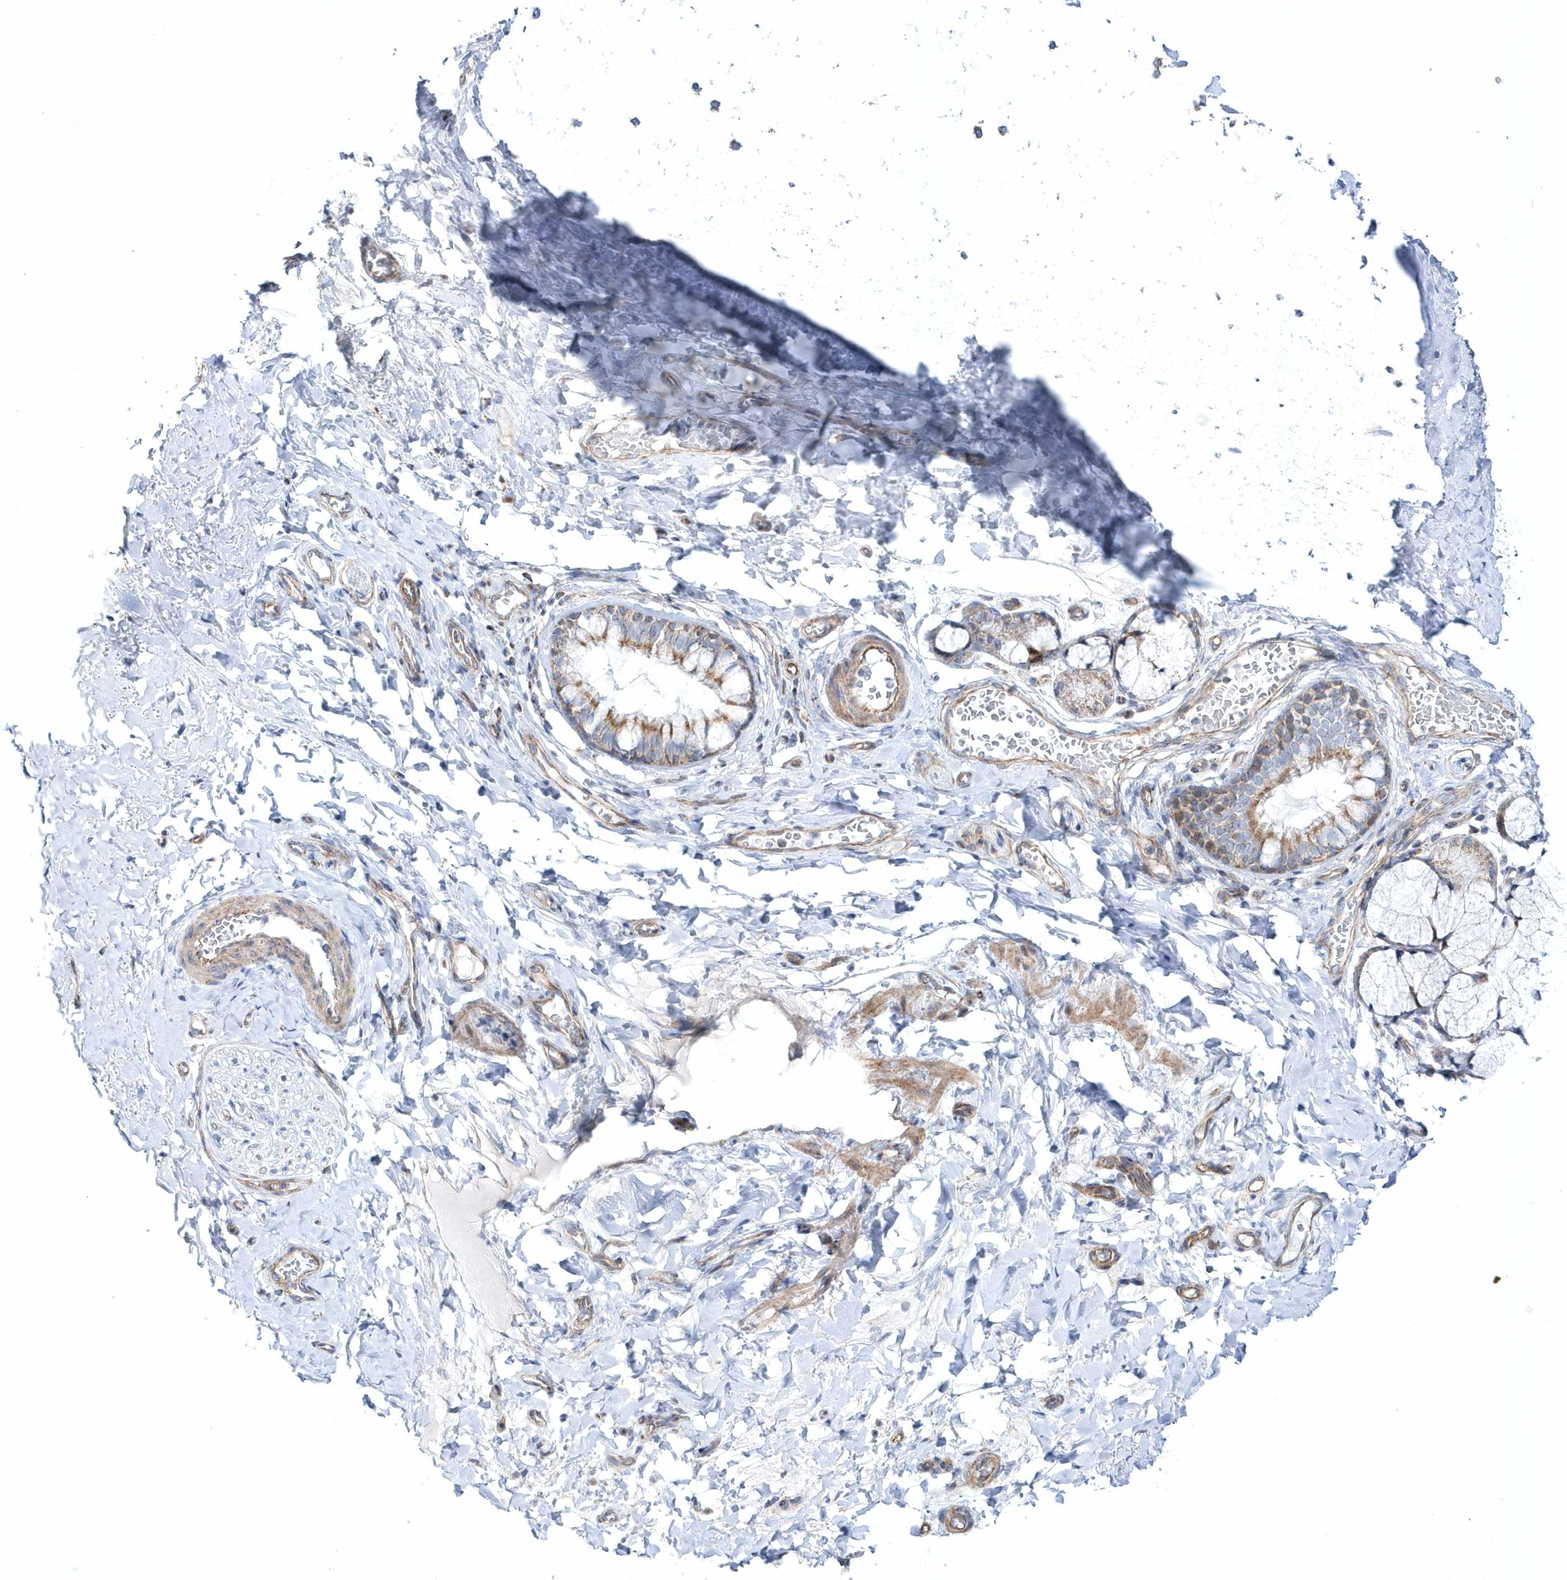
{"staining": {"intensity": "moderate", "quantity": ">75%", "location": "cytoplasmic/membranous"}, "tissue": "bronchus", "cell_type": "Respiratory epithelial cells", "image_type": "normal", "snomed": [{"axis": "morphology", "description": "Normal tissue, NOS"}, {"axis": "topography", "description": "Cartilage tissue"}, {"axis": "topography", "description": "Bronchus"}], "caption": "This is a photomicrograph of immunohistochemistry staining of unremarkable bronchus, which shows moderate positivity in the cytoplasmic/membranous of respiratory epithelial cells.", "gene": "OPA1", "patient": {"sex": "female", "age": 36}}